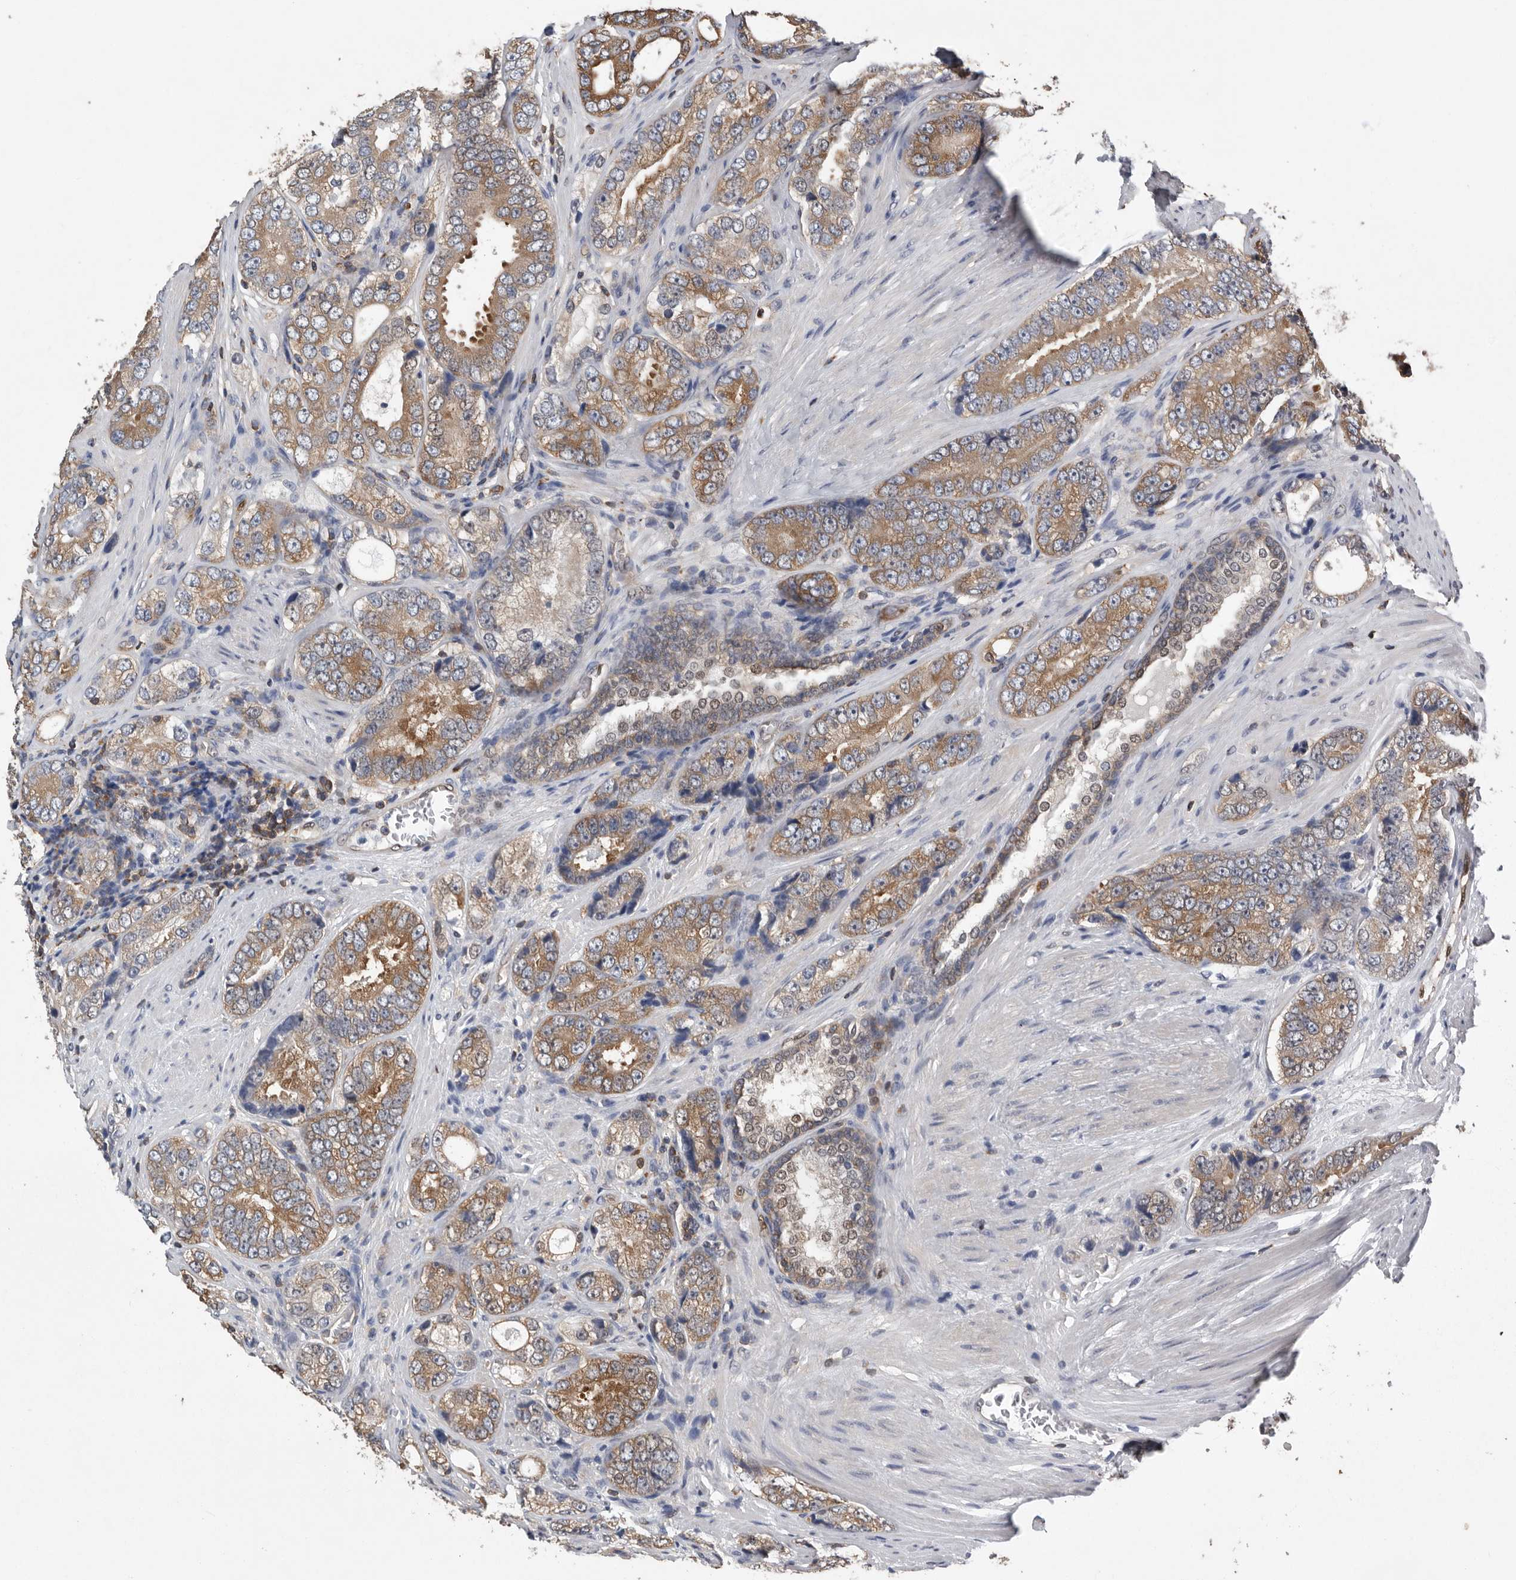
{"staining": {"intensity": "moderate", "quantity": ">75%", "location": "cytoplasmic/membranous"}, "tissue": "prostate cancer", "cell_type": "Tumor cells", "image_type": "cancer", "snomed": [{"axis": "morphology", "description": "Adenocarcinoma, High grade"}, {"axis": "topography", "description": "Prostate"}], "caption": "About >75% of tumor cells in human prostate high-grade adenocarcinoma display moderate cytoplasmic/membranous protein staining as visualized by brown immunohistochemical staining.", "gene": "PDCD4", "patient": {"sex": "male", "age": 56}}